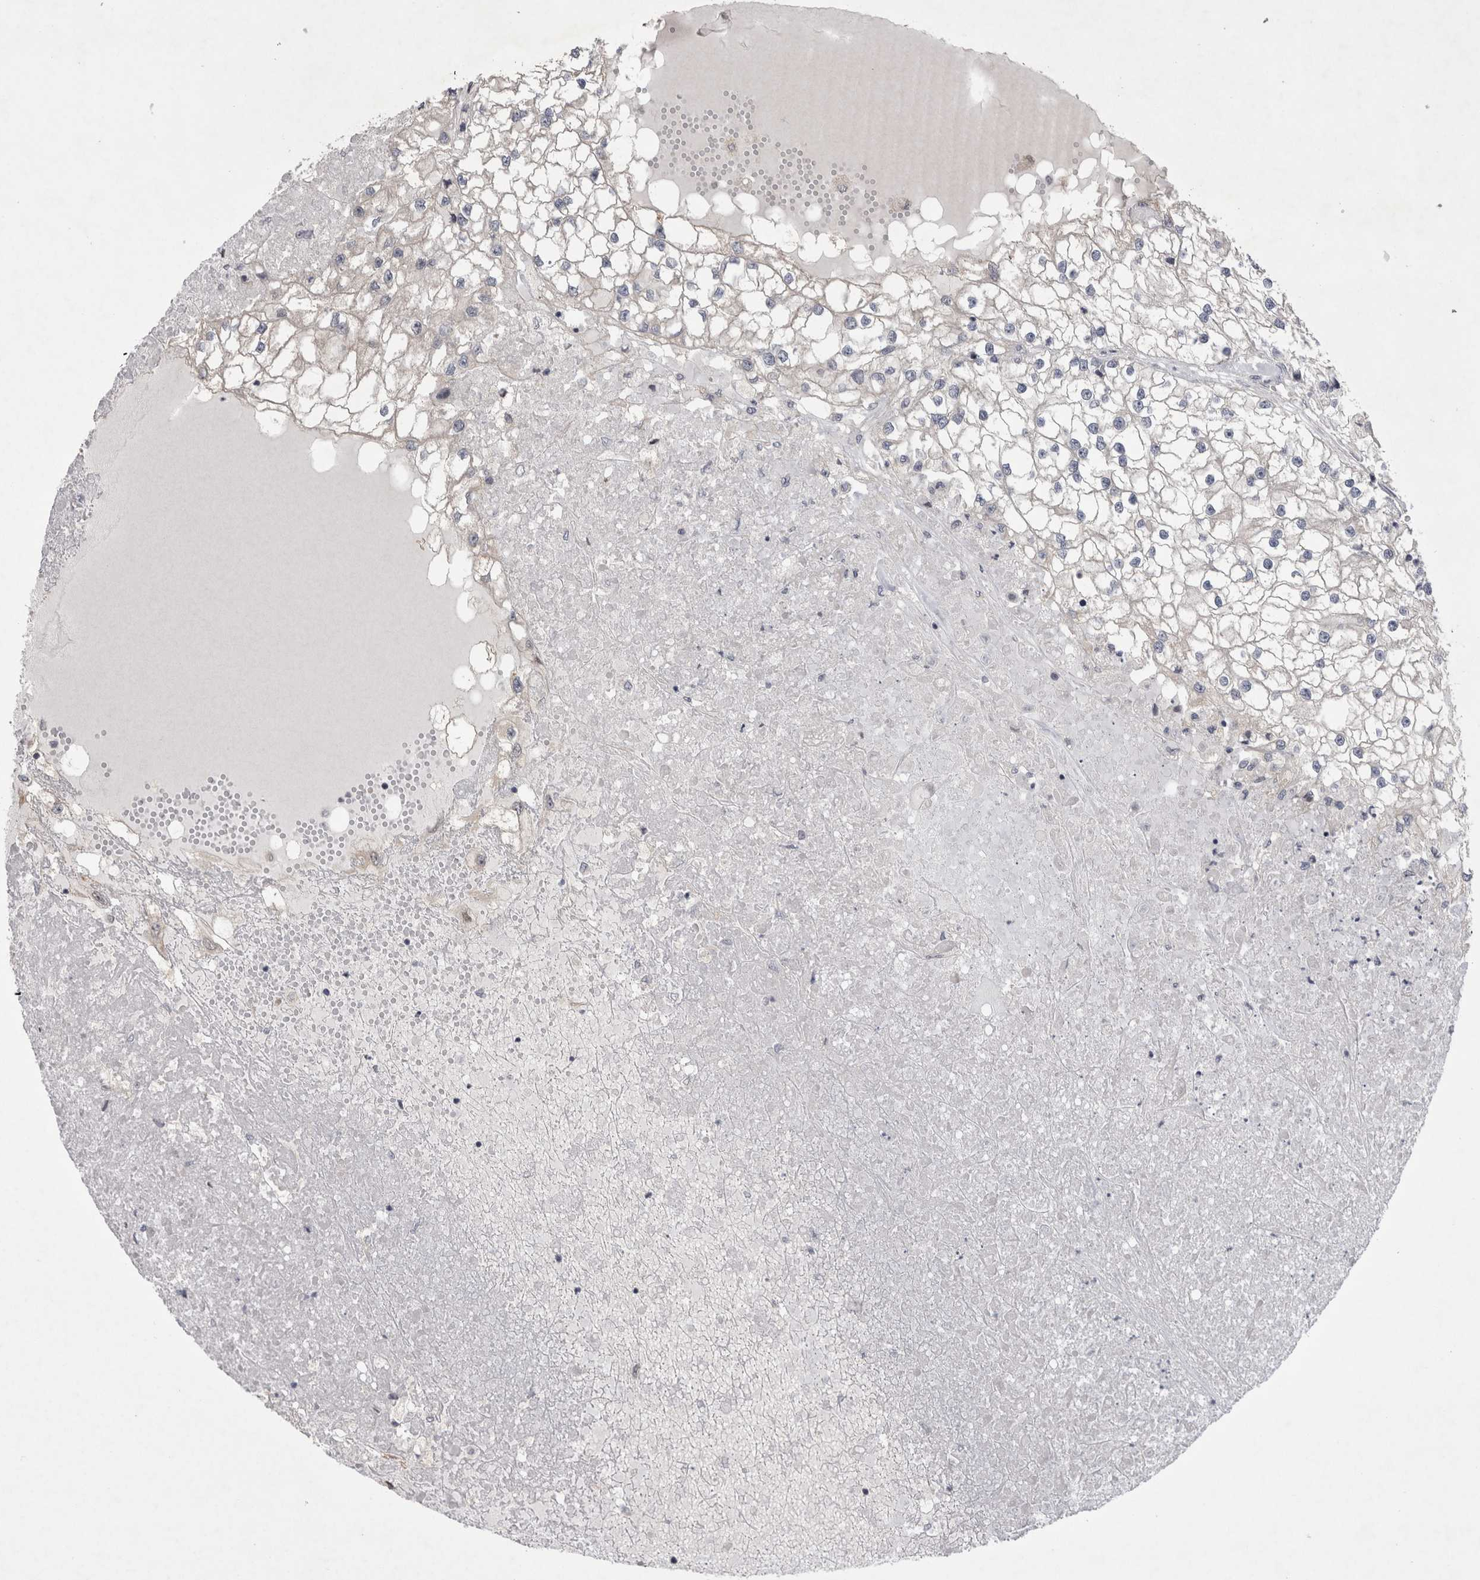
{"staining": {"intensity": "negative", "quantity": "none", "location": "none"}, "tissue": "renal cancer", "cell_type": "Tumor cells", "image_type": "cancer", "snomed": [{"axis": "morphology", "description": "Adenocarcinoma, NOS"}, {"axis": "topography", "description": "Kidney"}], "caption": "Human renal cancer (adenocarcinoma) stained for a protein using IHC reveals no expression in tumor cells.", "gene": "NENF", "patient": {"sex": "male", "age": 68}}